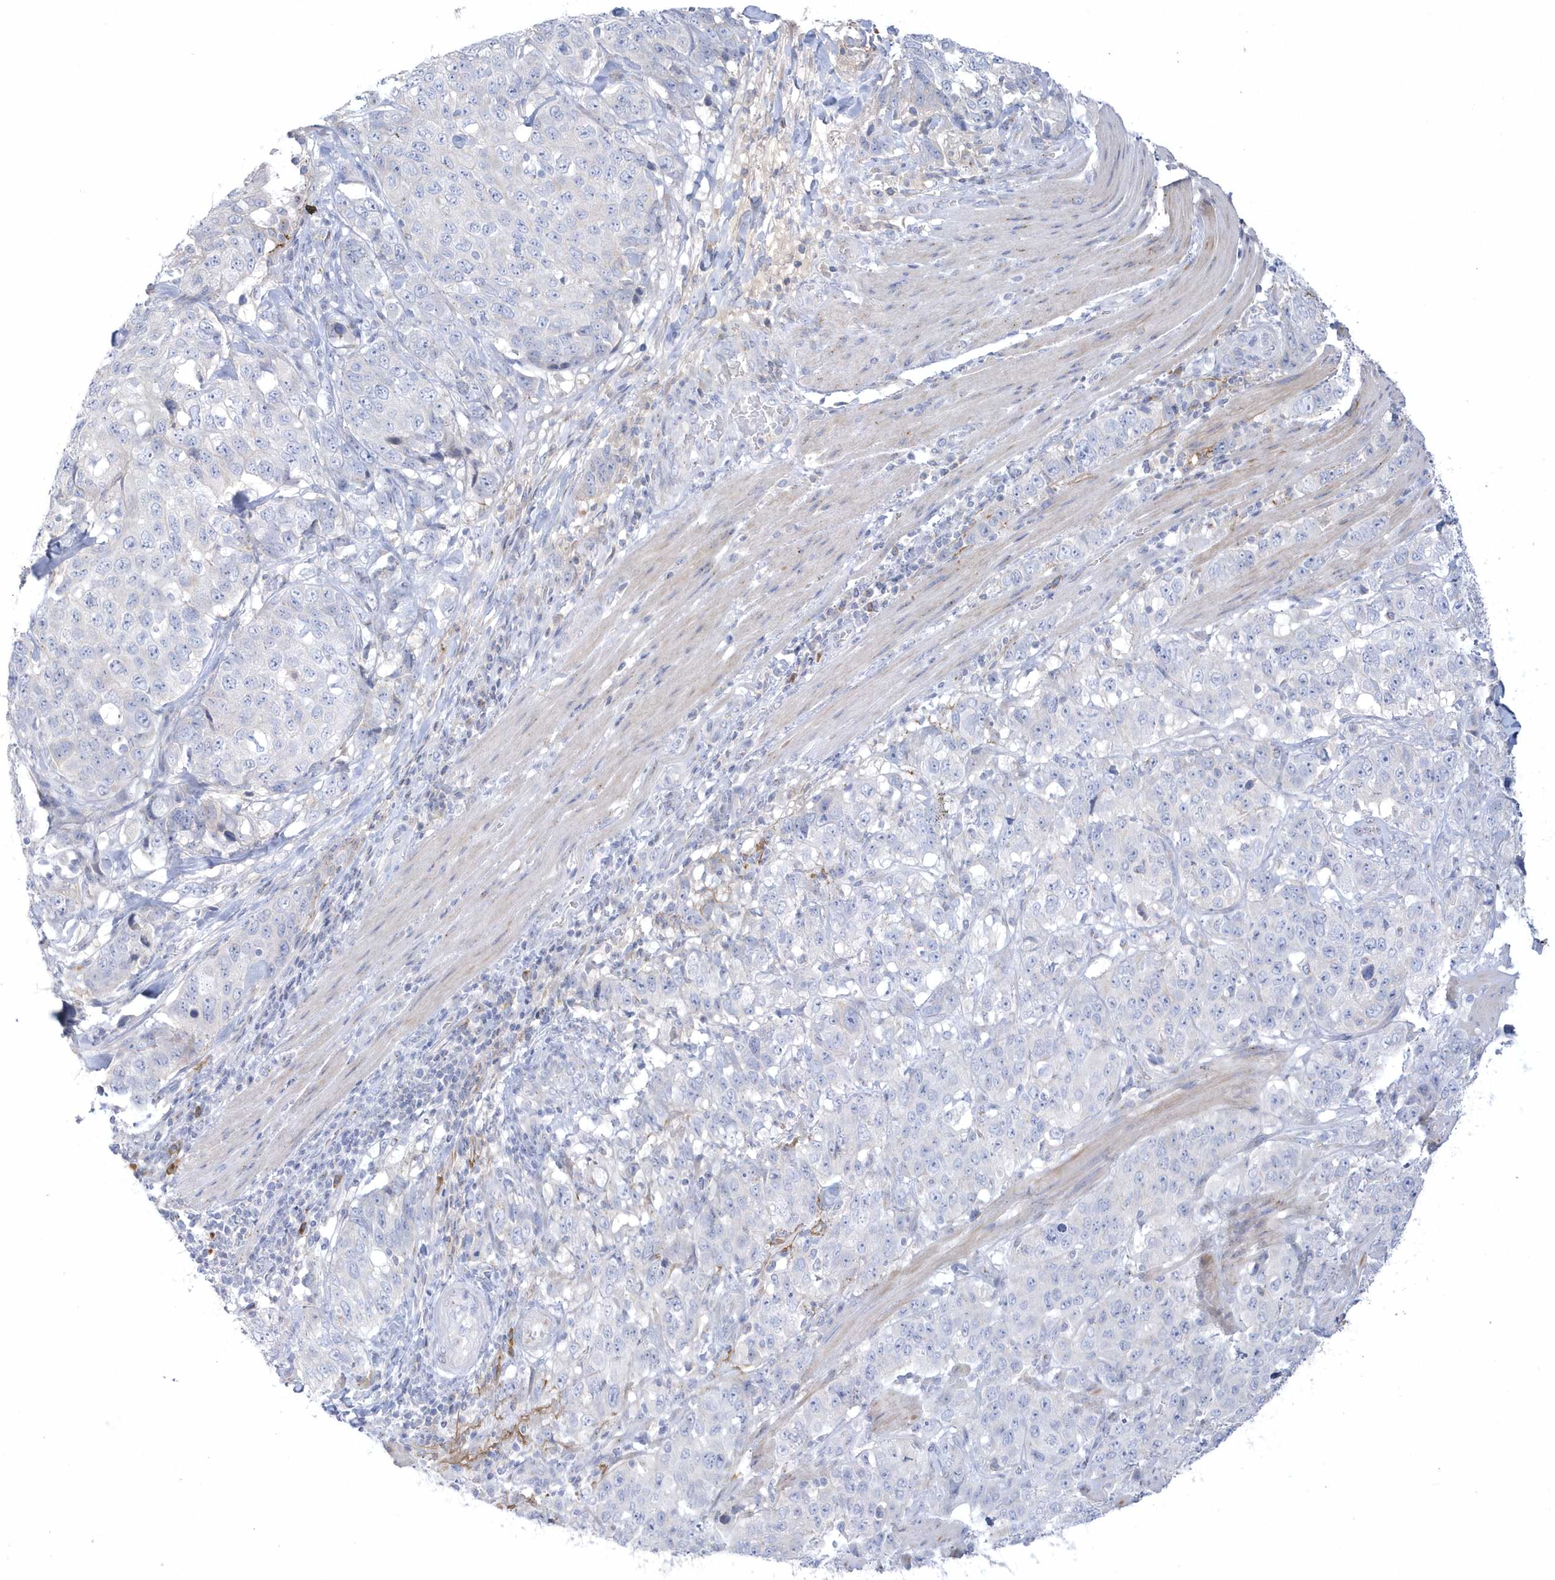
{"staining": {"intensity": "negative", "quantity": "none", "location": "none"}, "tissue": "stomach cancer", "cell_type": "Tumor cells", "image_type": "cancer", "snomed": [{"axis": "morphology", "description": "Adenocarcinoma, NOS"}, {"axis": "topography", "description": "Stomach"}], "caption": "An IHC histopathology image of stomach cancer is shown. There is no staining in tumor cells of stomach cancer.", "gene": "SEMA3D", "patient": {"sex": "male", "age": 48}}